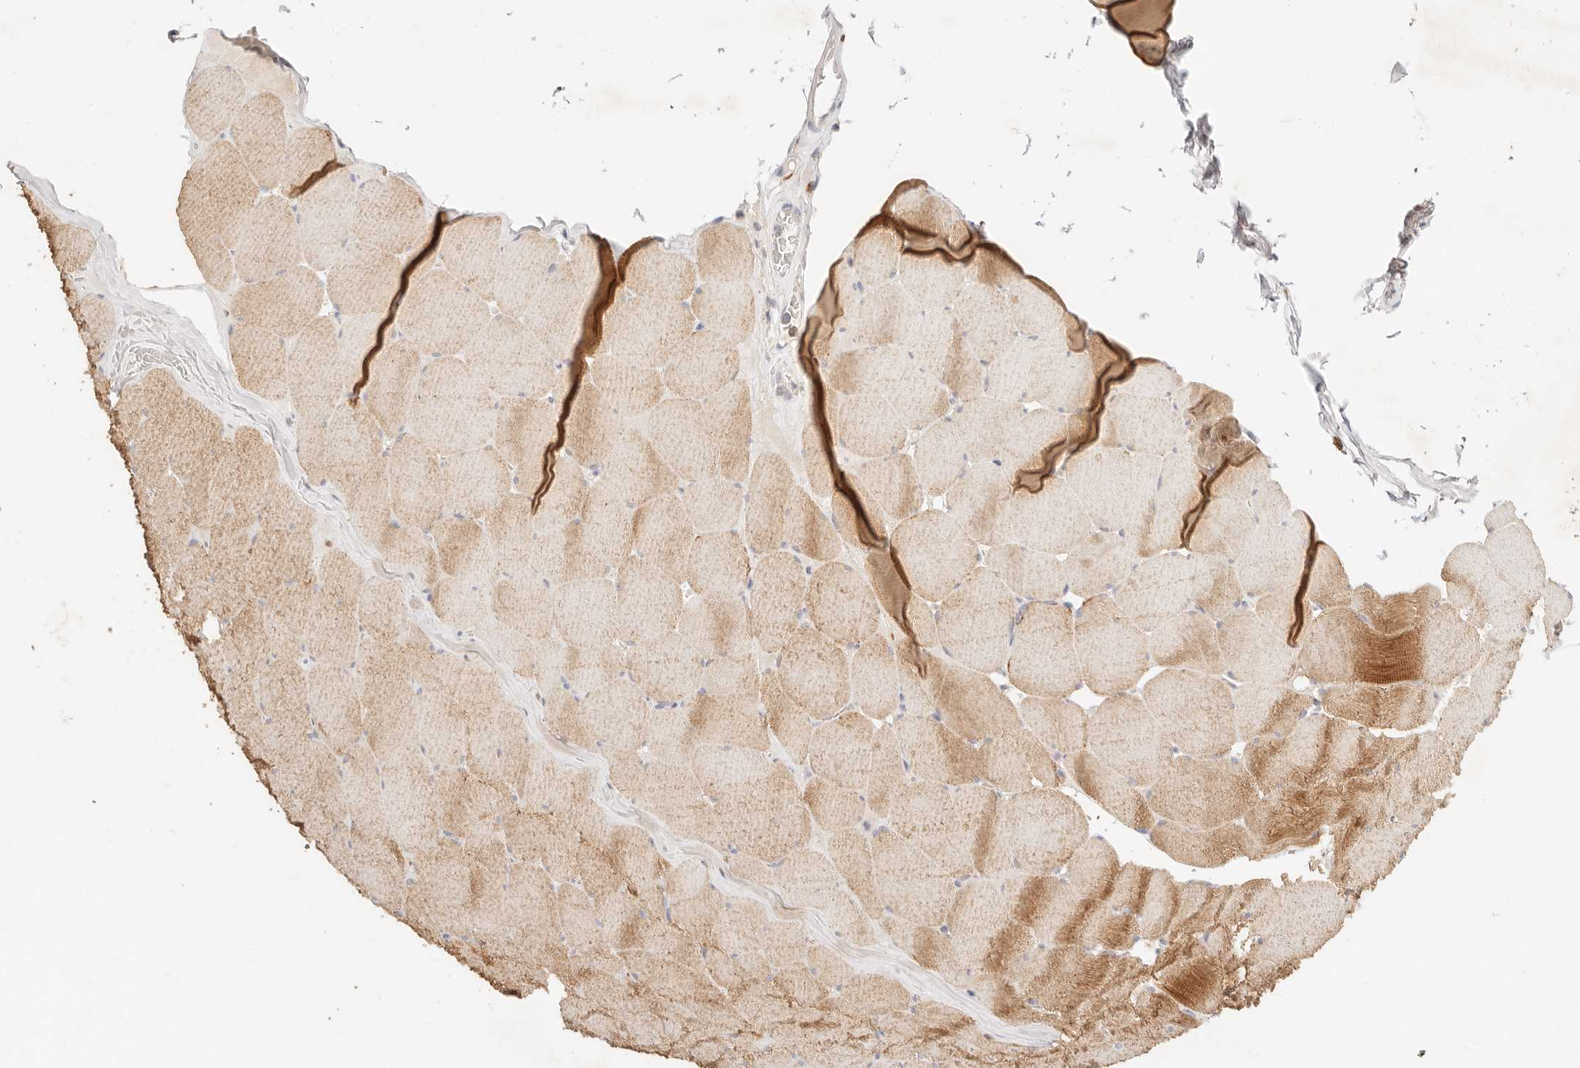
{"staining": {"intensity": "moderate", "quantity": ">75%", "location": "cytoplasmic/membranous"}, "tissue": "skeletal muscle", "cell_type": "Myocytes", "image_type": "normal", "snomed": [{"axis": "morphology", "description": "Normal tissue, NOS"}, {"axis": "topography", "description": "Skeletal muscle"}], "caption": "Myocytes show medium levels of moderate cytoplasmic/membranous staining in about >75% of cells in benign human skeletal muscle.", "gene": "HK2", "patient": {"sex": "male", "age": 62}}